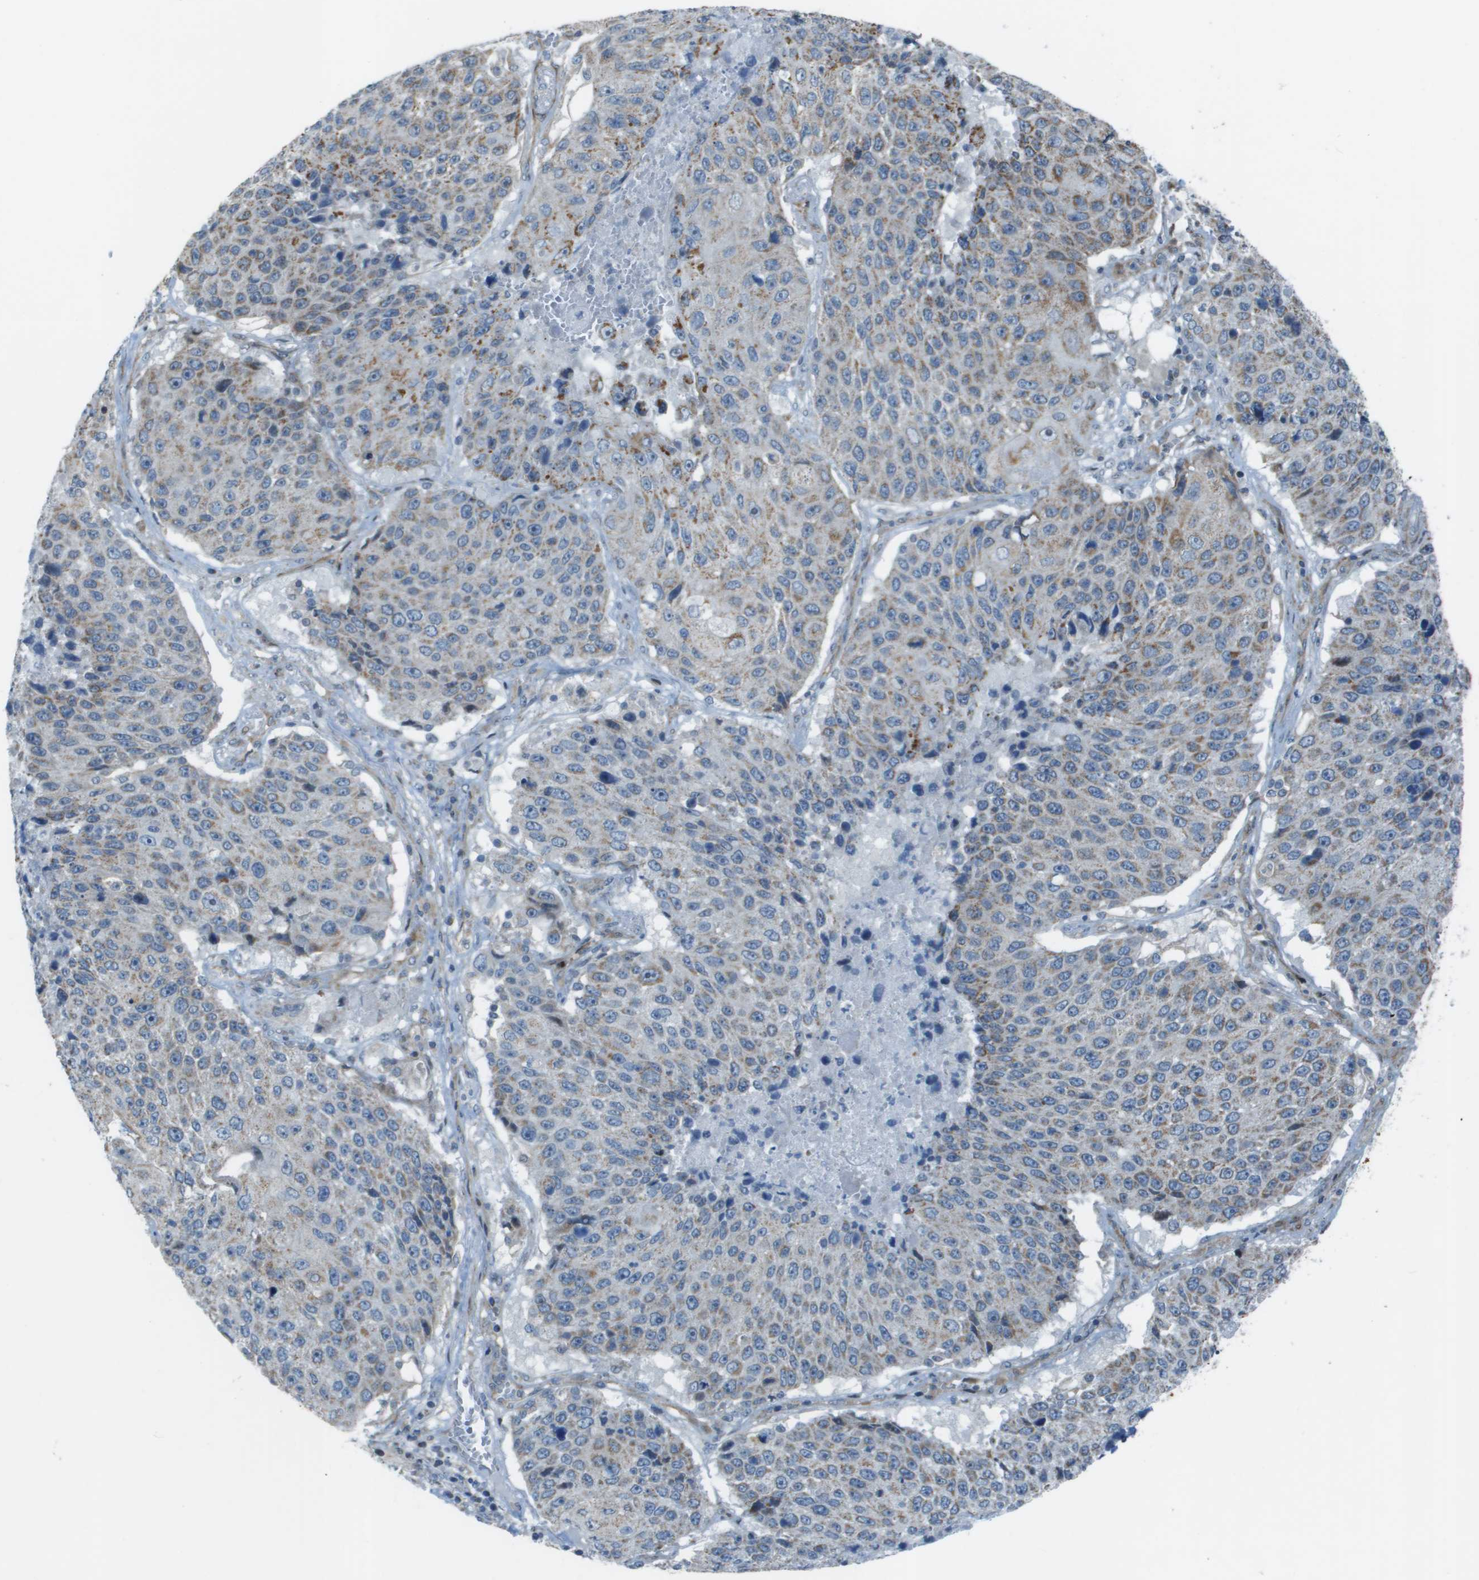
{"staining": {"intensity": "weak", "quantity": "<25%", "location": "cytoplasmic/membranous"}, "tissue": "lung cancer", "cell_type": "Tumor cells", "image_type": "cancer", "snomed": [{"axis": "morphology", "description": "Squamous cell carcinoma, NOS"}, {"axis": "topography", "description": "Lung"}], "caption": "An immunohistochemistry (IHC) micrograph of squamous cell carcinoma (lung) is shown. There is no staining in tumor cells of squamous cell carcinoma (lung). (DAB (3,3'-diaminobenzidine) immunohistochemistry (IHC), high magnification).", "gene": "MGAT3", "patient": {"sex": "male", "age": 61}}